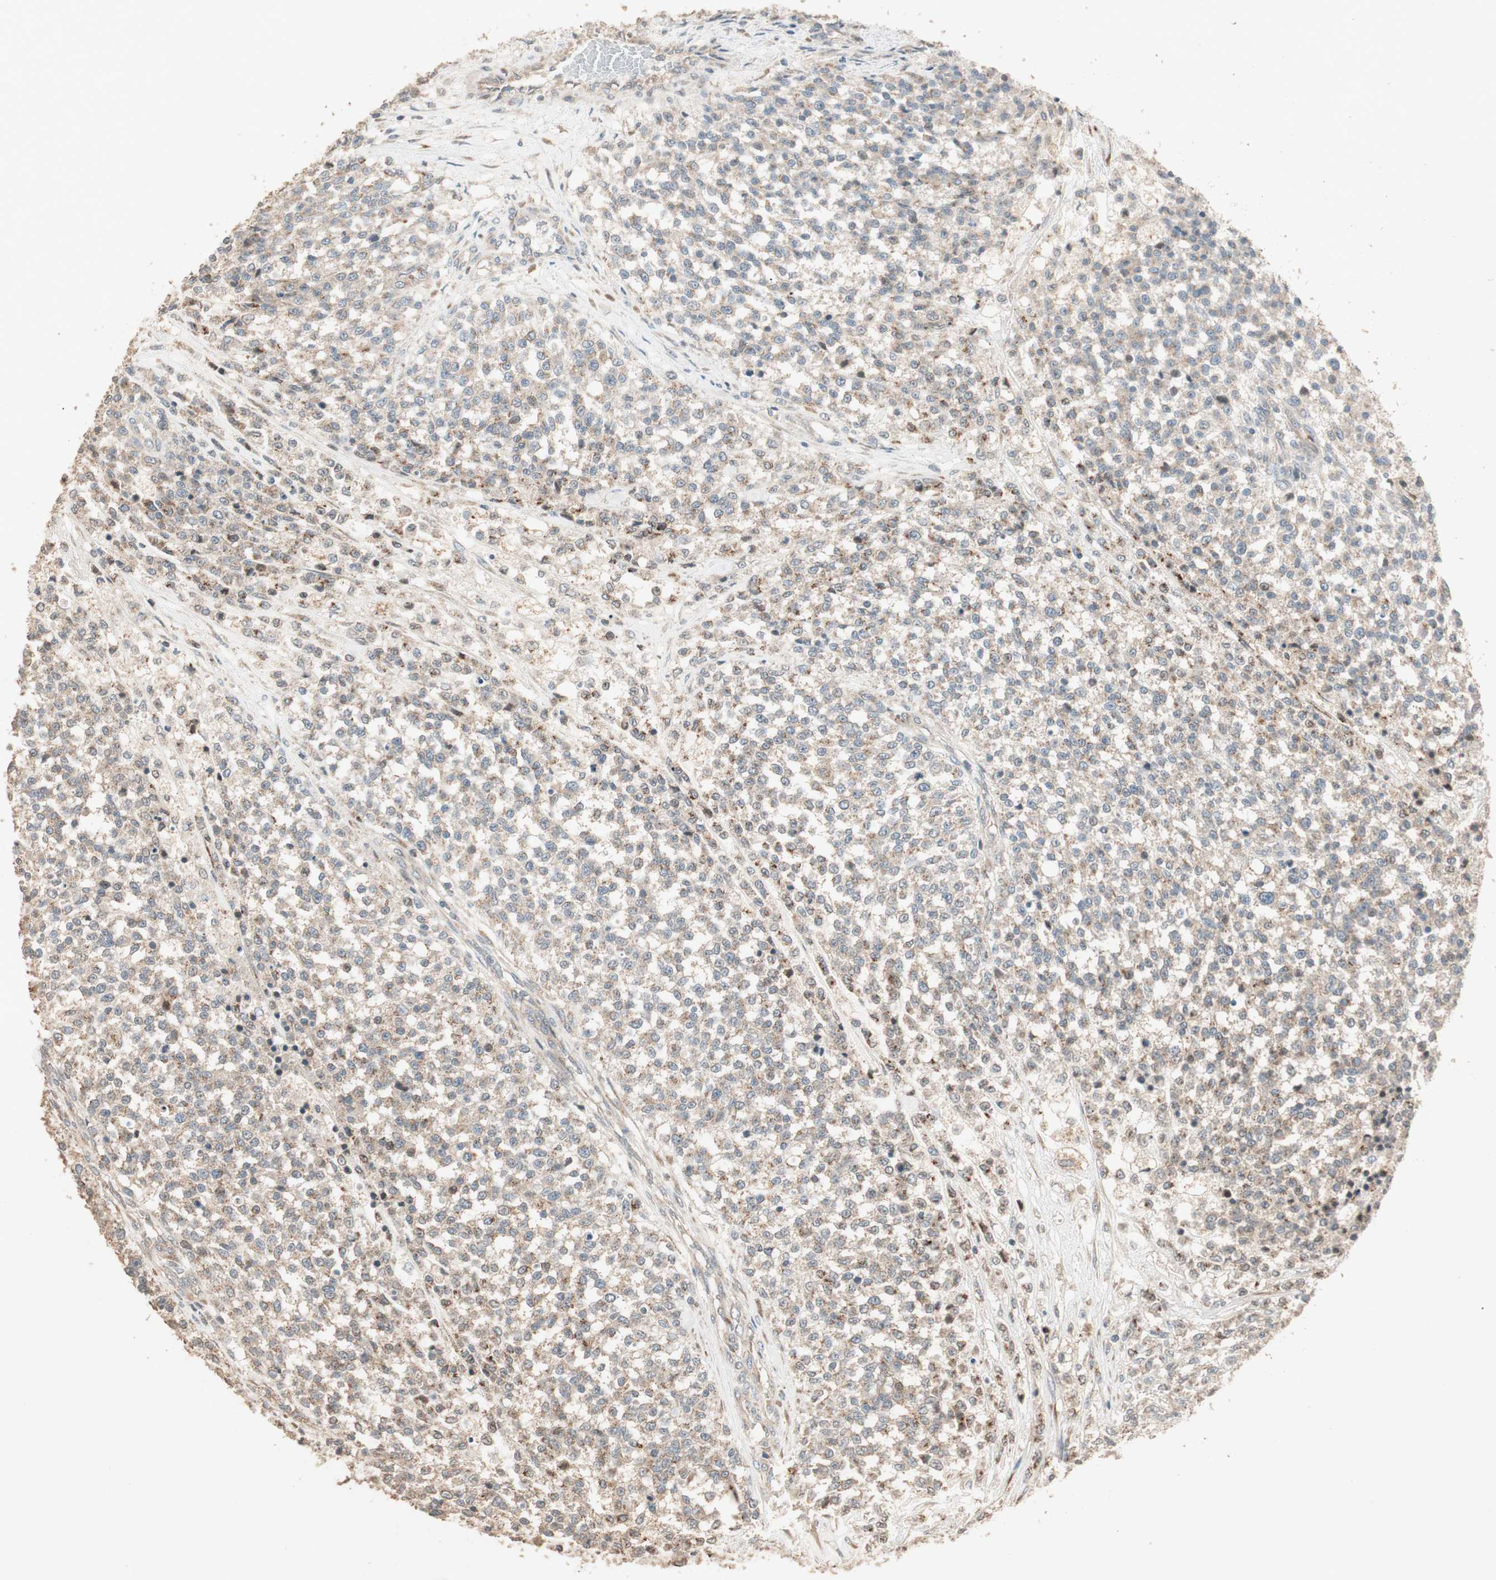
{"staining": {"intensity": "moderate", "quantity": ">75%", "location": "cytoplasmic/membranous"}, "tissue": "testis cancer", "cell_type": "Tumor cells", "image_type": "cancer", "snomed": [{"axis": "morphology", "description": "Seminoma, NOS"}, {"axis": "topography", "description": "Testis"}], "caption": "A micrograph showing moderate cytoplasmic/membranous positivity in approximately >75% of tumor cells in testis cancer (seminoma), as visualized by brown immunohistochemical staining.", "gene": "RARRES1", "patient": {"sex": "male", "age": 59}}